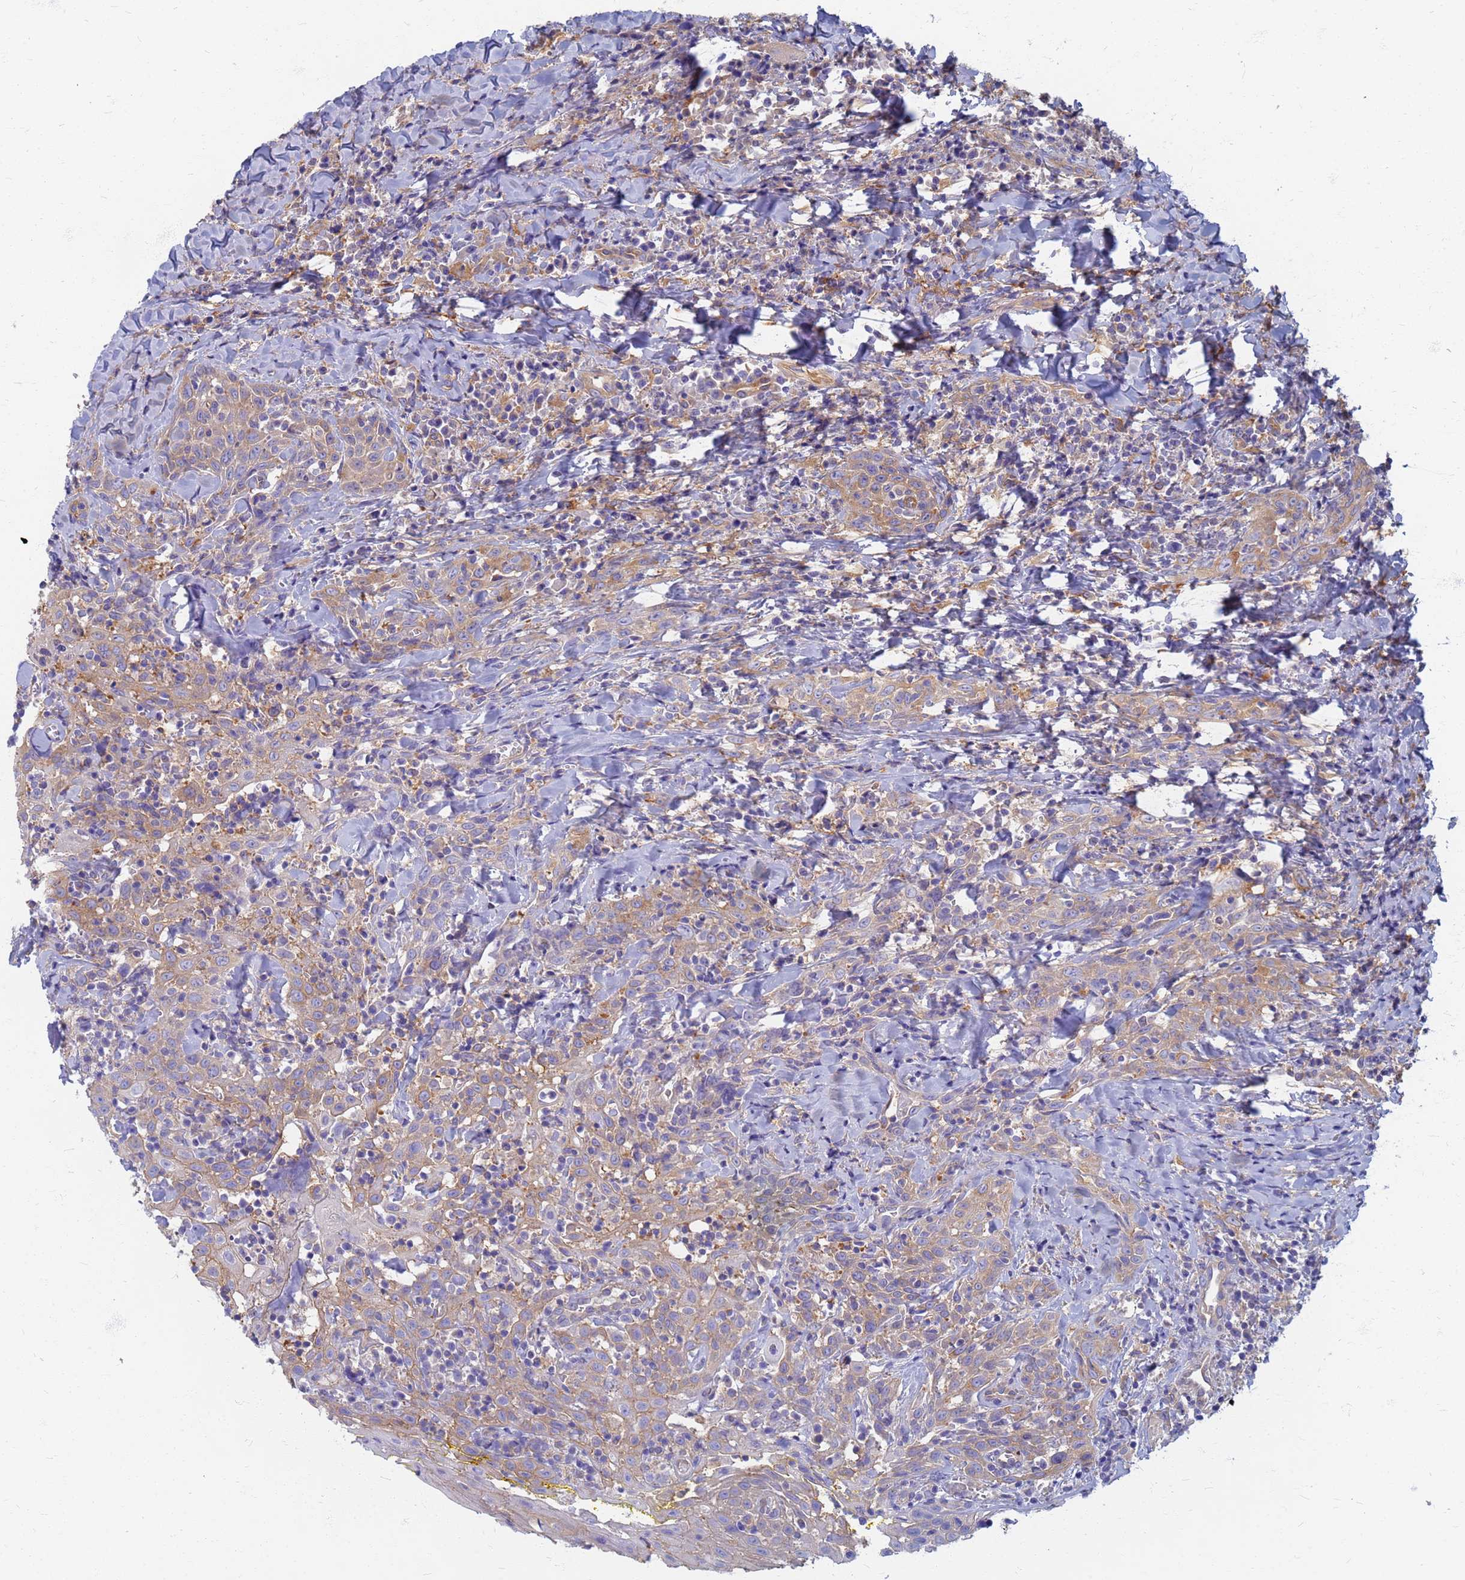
{"staining": {"intensity": "weak", "quantity": "25%-75%", "location": "cytoplasmic/membranous"}, "tissue": "head and neck cancer", "cell_type": "Tumor cells", "image_type": "cancer", "snomed": [{"axis": "morphology", "description": "Squamous cell carcinoma, NOS"}, {"axis": "topography", "description": "Head-Neck"}], "caption": "Human squamous cell carcinoma (head and neck) stained with a brown dye shows weak cytoplasmic/membranous positive staining in approximately 25%-75% of tumor cells.", "gene": "EEA1", "patient": {"sex": "female", "age": 70}}